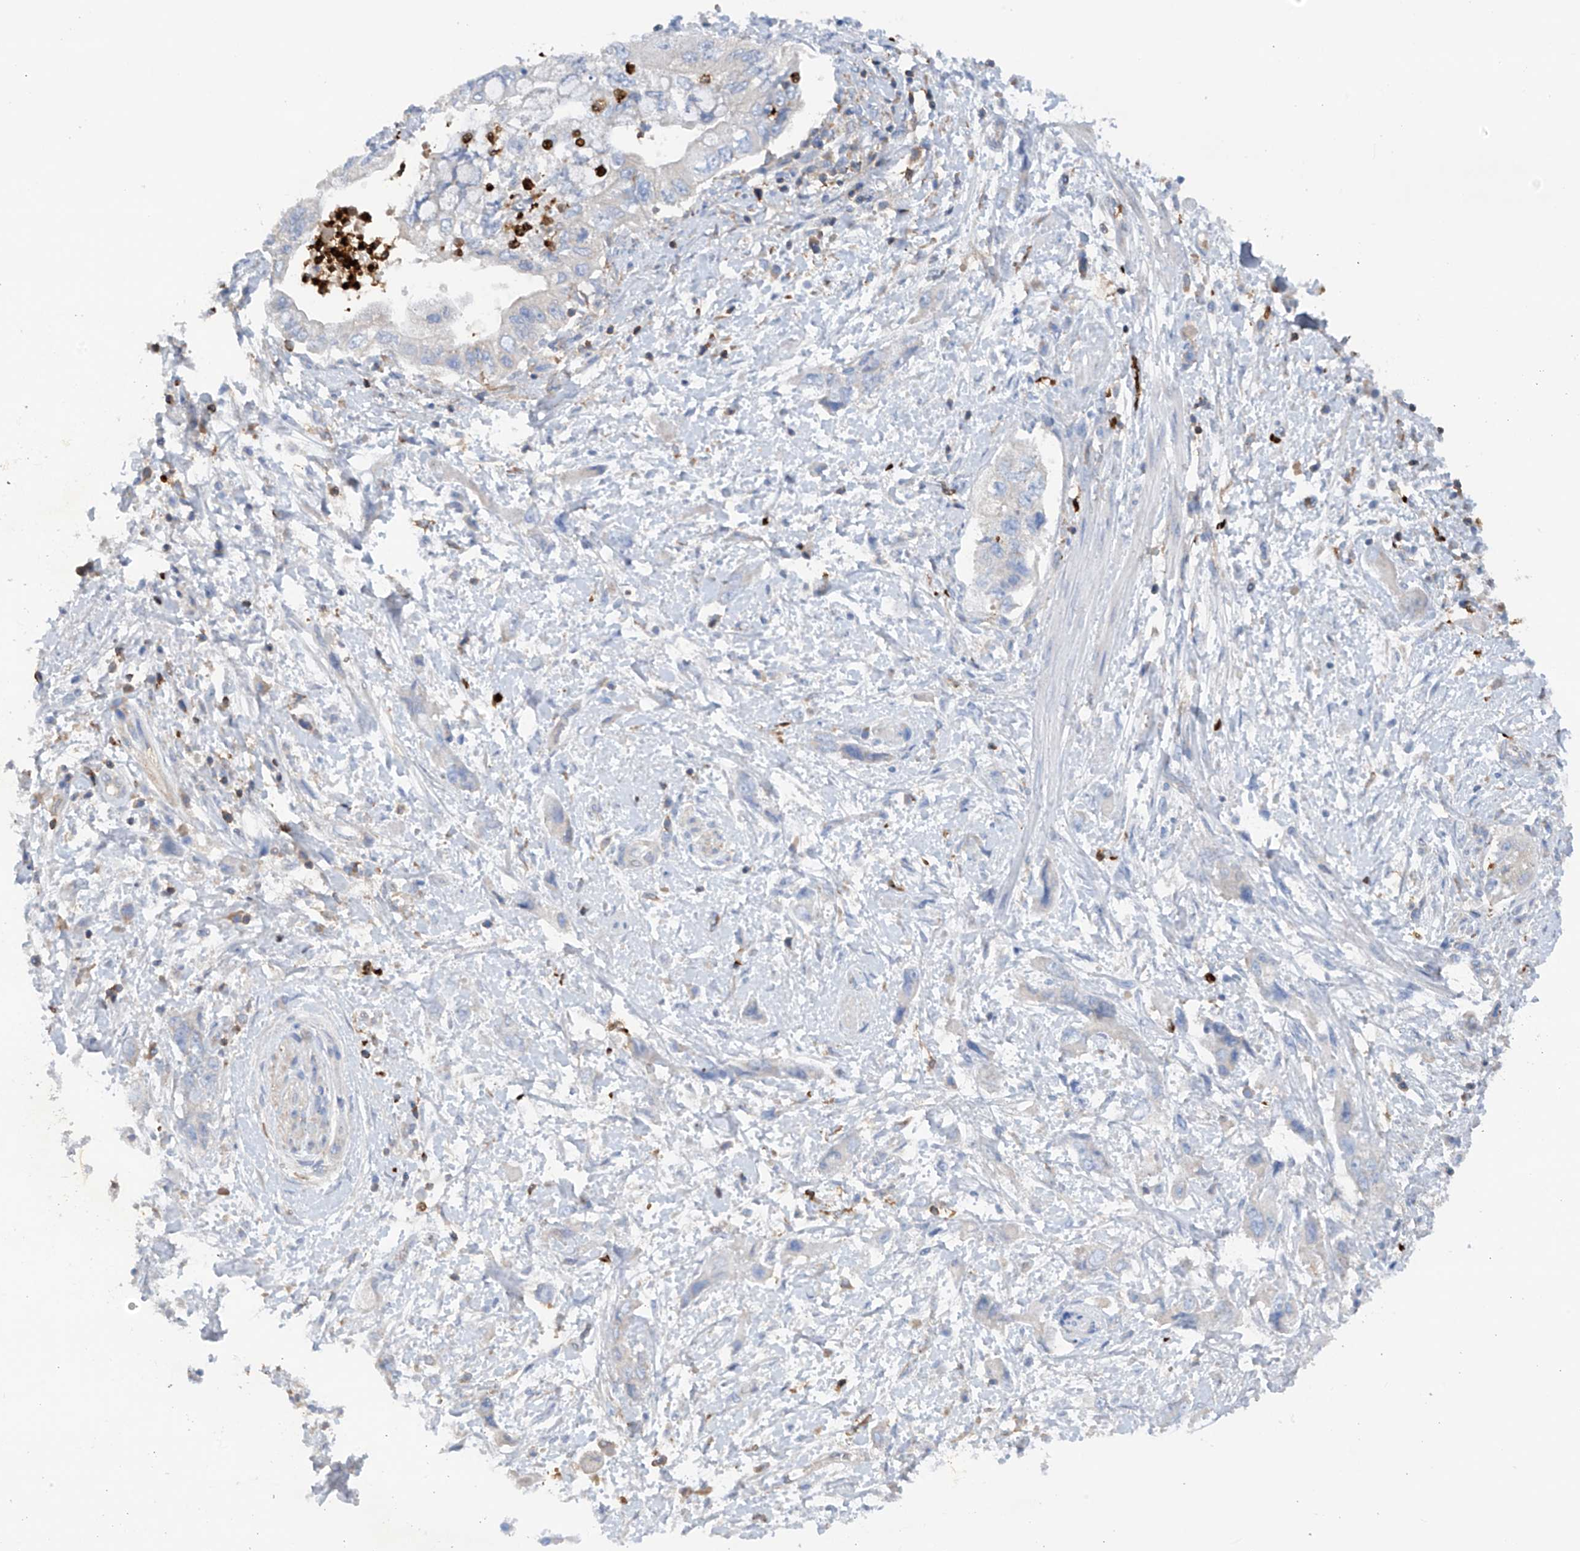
{"staining": {"intensity": "negative", "quantity": "none", "location": "none"}, "tissue": "pancreatic cancer", "cell_type": "Tumor cells", "image_type": "cancer", "snomed": [{"axis": "morphology", "description": "Adenocarcinoma, NOS"}, {"axis": "topography", "description": "Pancreas"}], "caption": "Micrograph shows no significant protein expression in tumor cells of pancreatic adenocarcinoma.", "gene": "PHACTR2", "patient": {"sex": "female", "age": 73}}